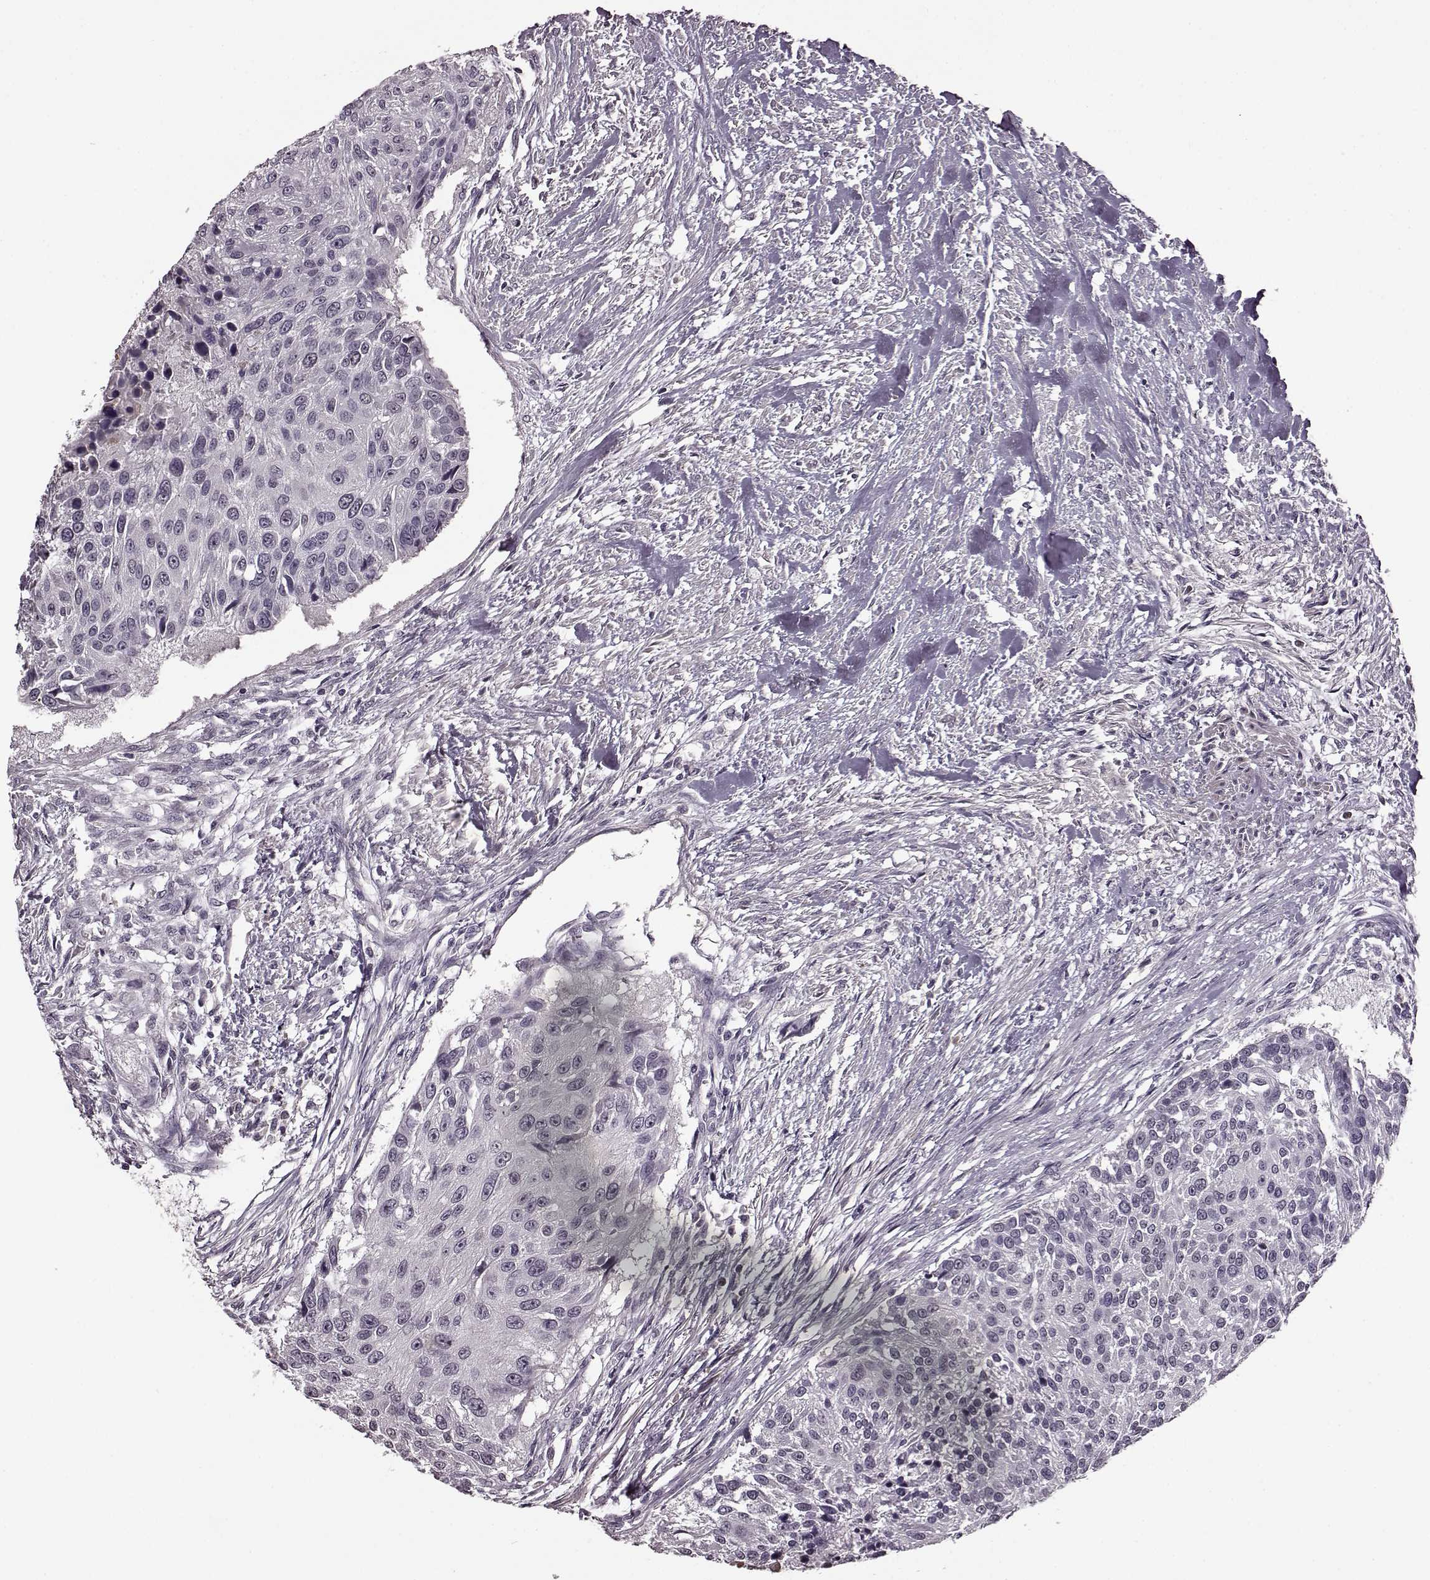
{"staining": {"intensity": "negative", "quantity": "none", "location": "none"}, "tissue": "urothelial cancer", "cell_type": "Tumor cells", "image_type": "cancer", "snomed": [{"axis": "morphology", "description": "Urothelial carcinoma, NOS"}, {"axis": "topography", "description": "Urinary bladder"}], "caption": "There is no significant staining in tumor cells of transitional cell carcinoma.", "gene": "CNGA3", "patient": {"sex": "male", "age": 55}}